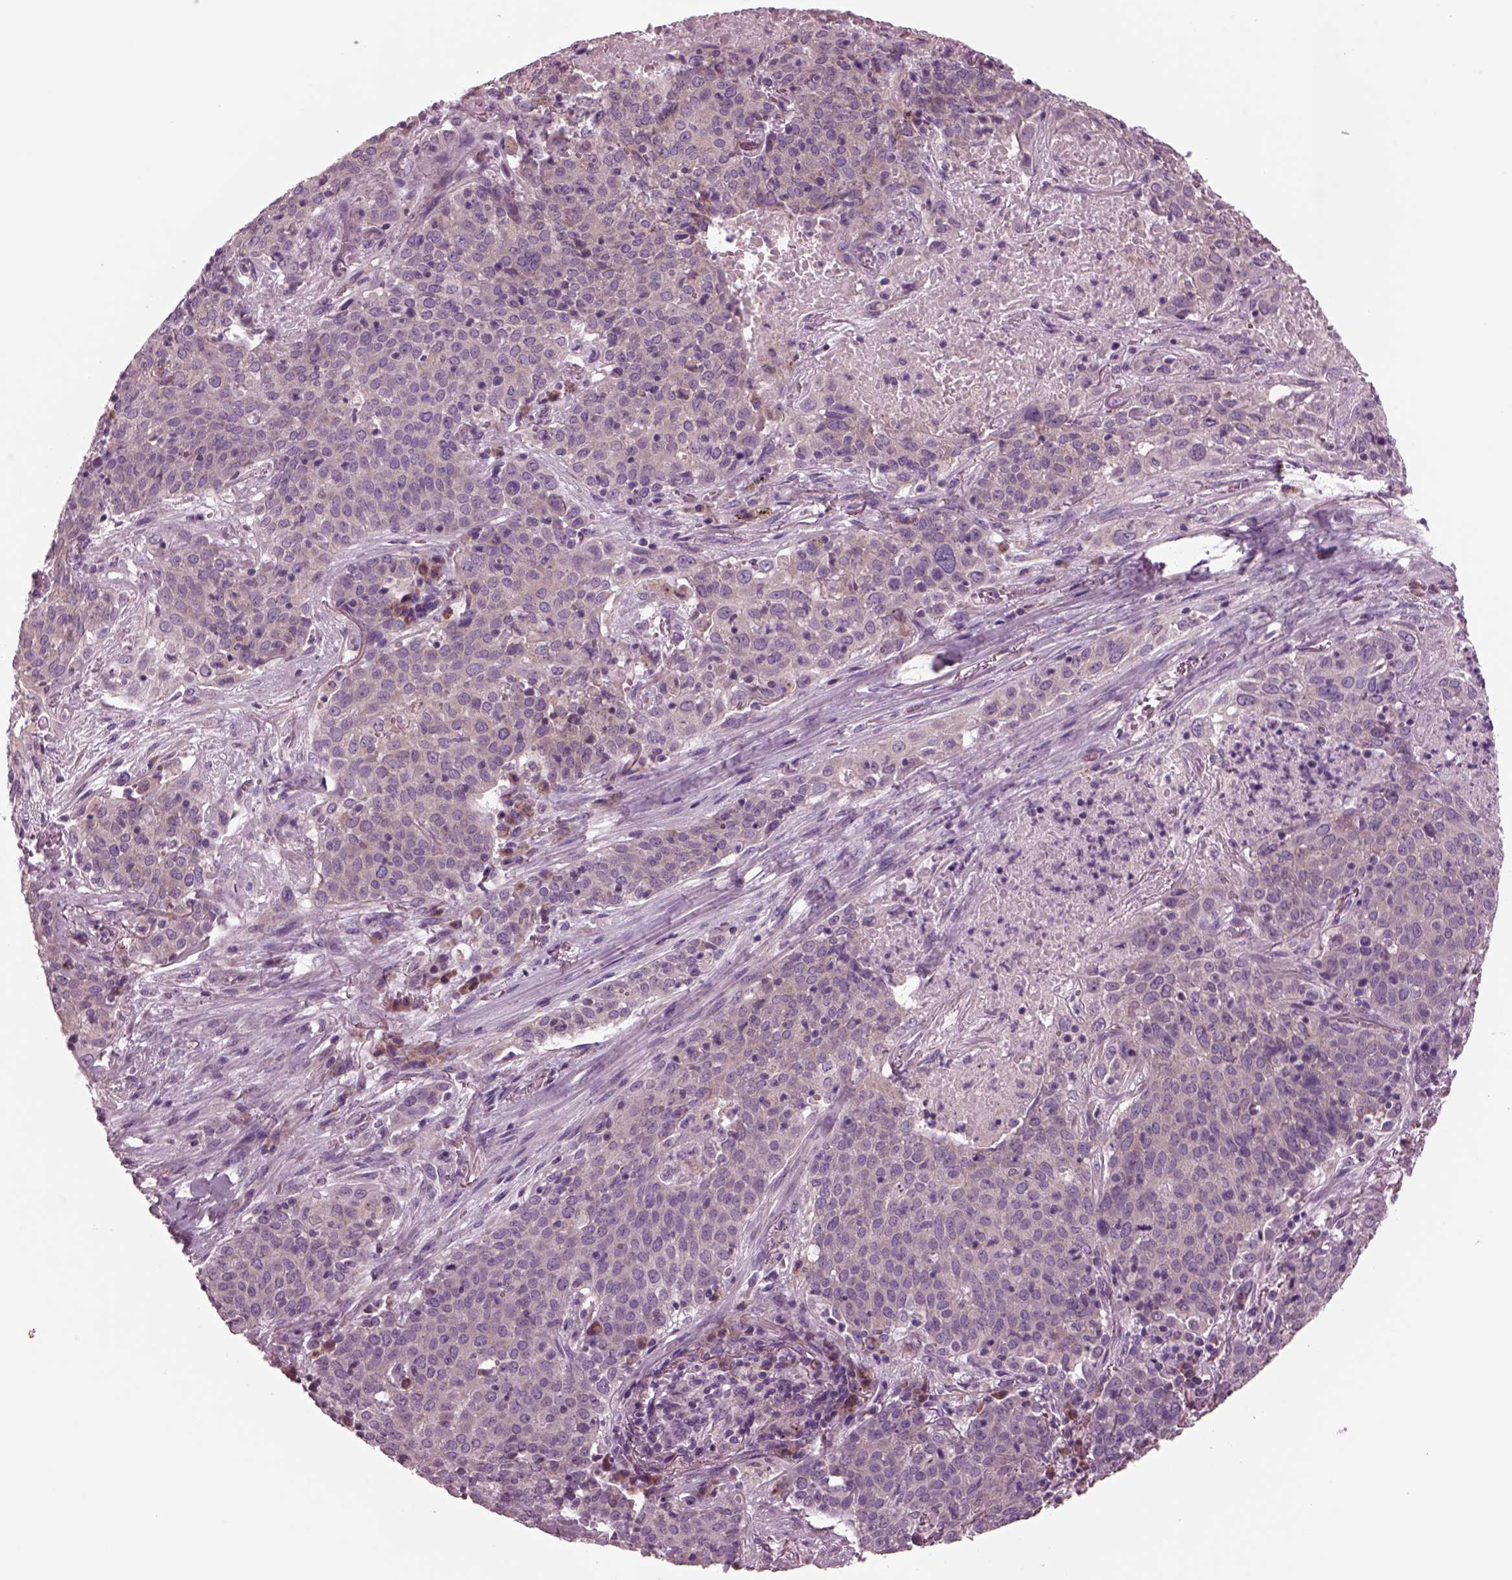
{"staining": {"intensity": "weak", "quantity": ">75%", "location": "cytoplasmic/membranous"}, "tissue": "lung cancer", "cell_type": "Tumor cells", "image_type": "cancer", "snomed": [{"axis": "morphology", "description": "Squamous cell carcinoma, NOS"}, {"axis": "topography", "description": "Lung"}], "caption": "The immunohistochemical stain labels weak cytoplasmic/membranous staining in tumor cells of squamous cell carcinoma (lung) tissue.", "gene": "AP4M1", "patient": {"sex": "male", "age": 82}}